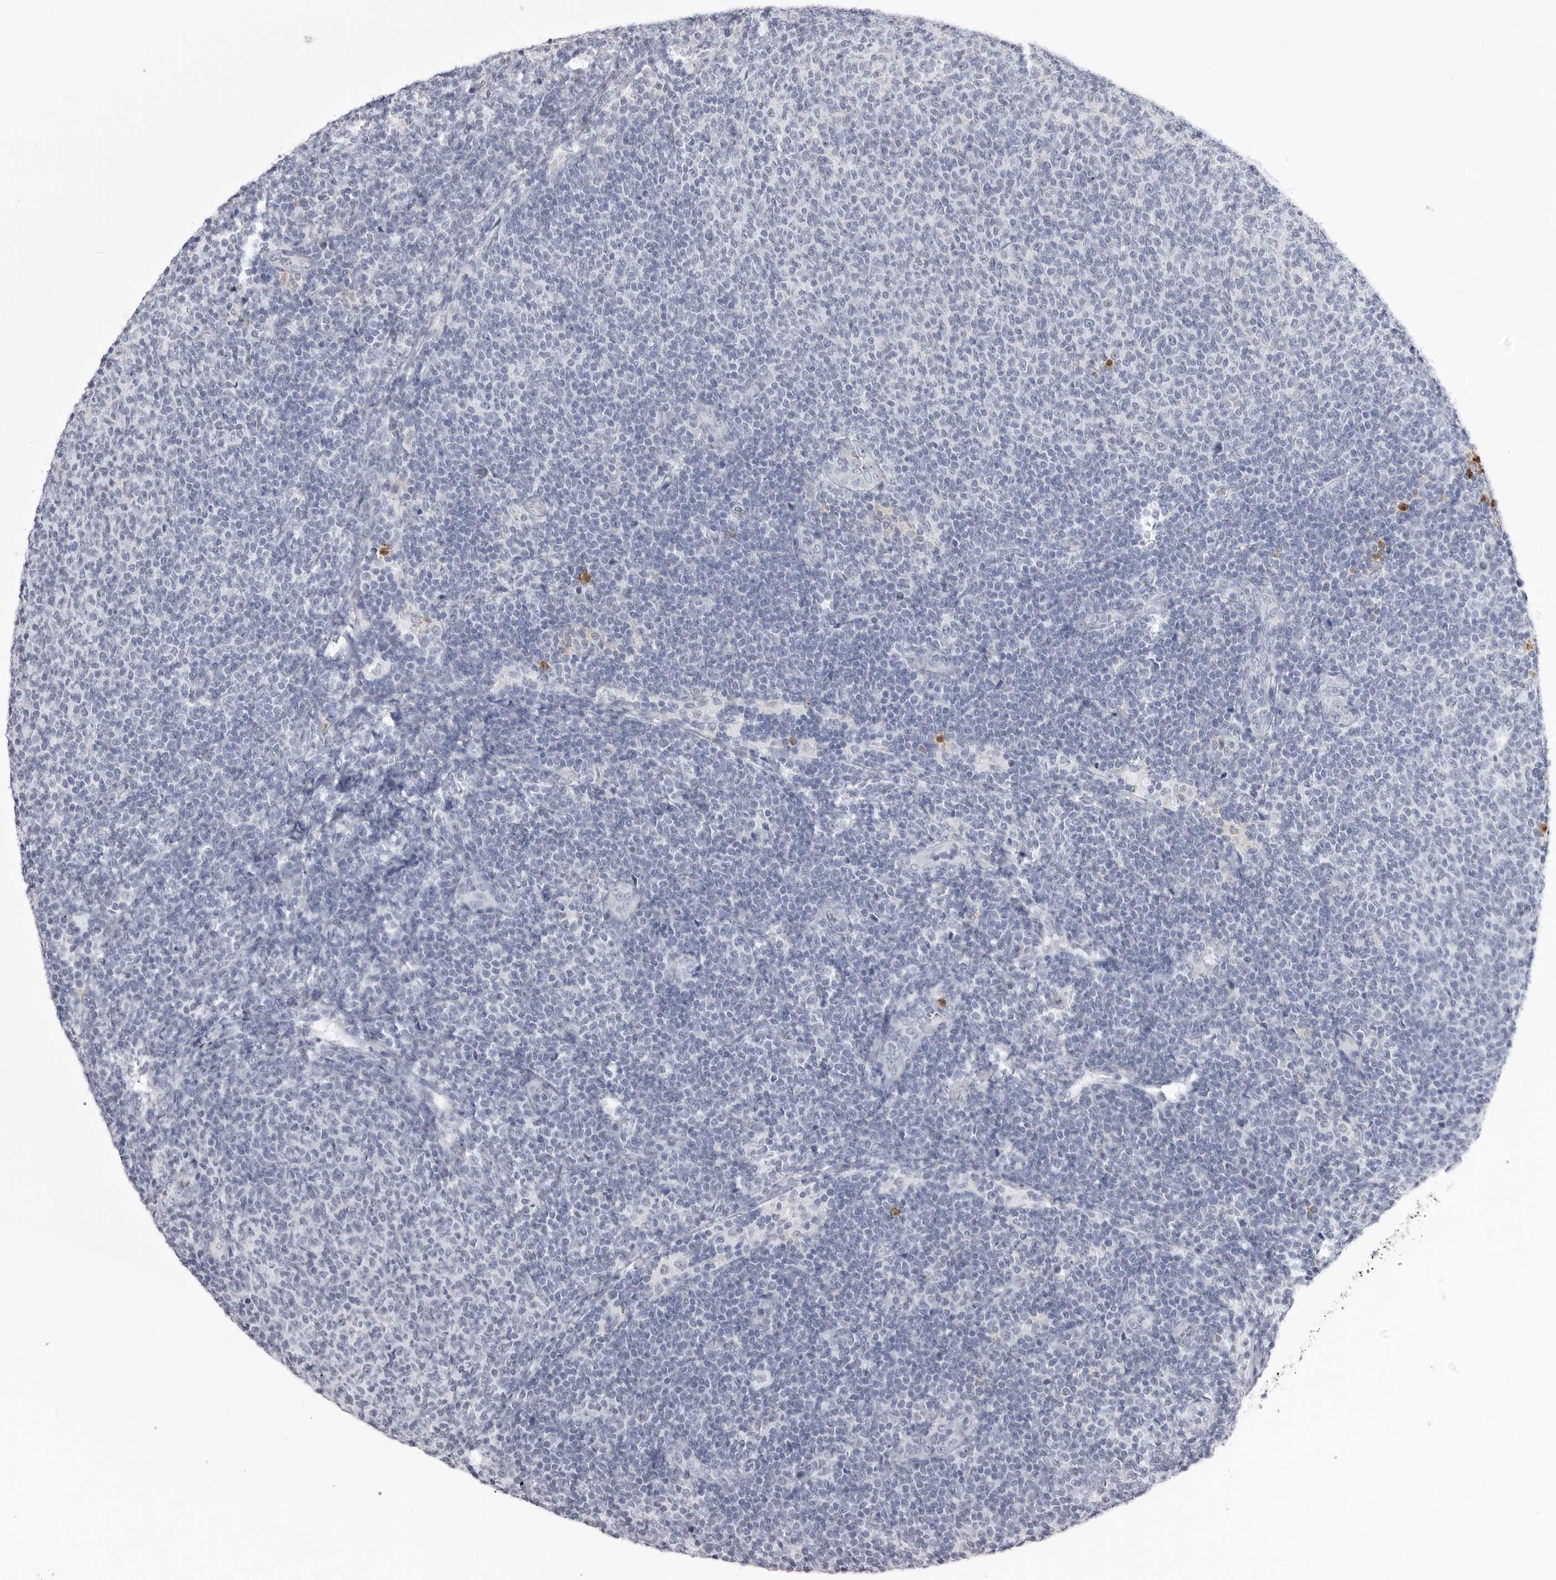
{"staining": {"intensity": "negative", "quantity": "none", "location": "none"}, "tissue": "lymphoma", "cell_type": "Tumor cells", "image_type": "cancer", "snomed": [{"axis": "morphology", "description": "Malignant lymphoma, non-Hodgkin's type, Low grade"}, {"axis": "topography", "description": "Lymph node"}], "caption": "Immunohistochemical staining of lymphoma shows no significant expression in tumor cells.", "gene": "STAP2", "patient": {"sex": "male", "age": 66}}